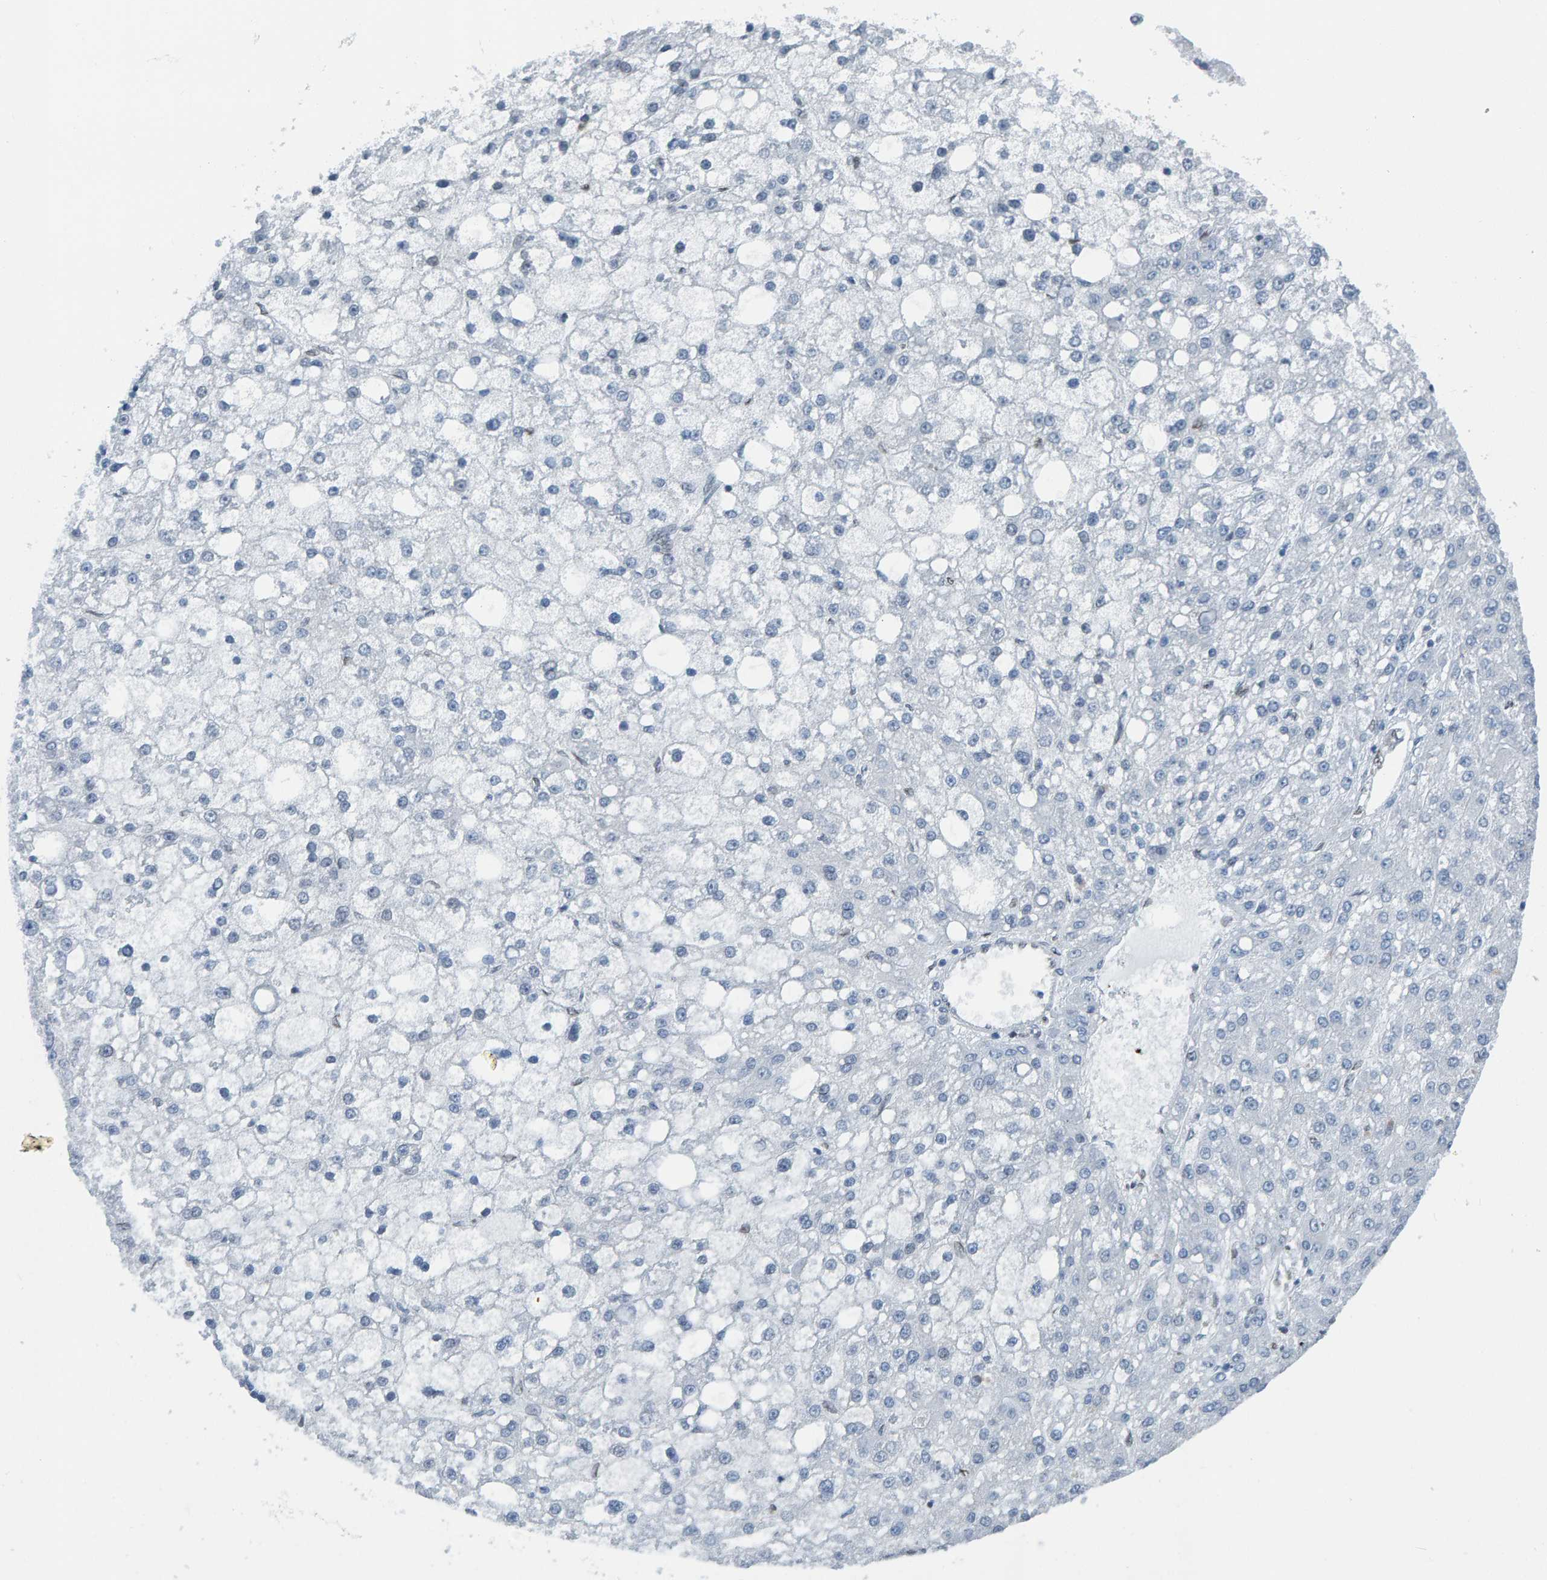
{"staining": {"intensity": "negative", "quantity": "none", "location": "none"}, "tissue": "liver cancer", "cell_type": "Tumor cells", "image_type": "cancer", "snomed": [{"axis": "morphology", "description": "Carcinoma, Hepatocellular, NOS"}, {"axis": "topography", "description": "Liver"}], "caption": "Tumor cells show no significant protein expression in liver cancer.", "gene": "LMNB2", "patient": {"sex": "male", "age": 67}}